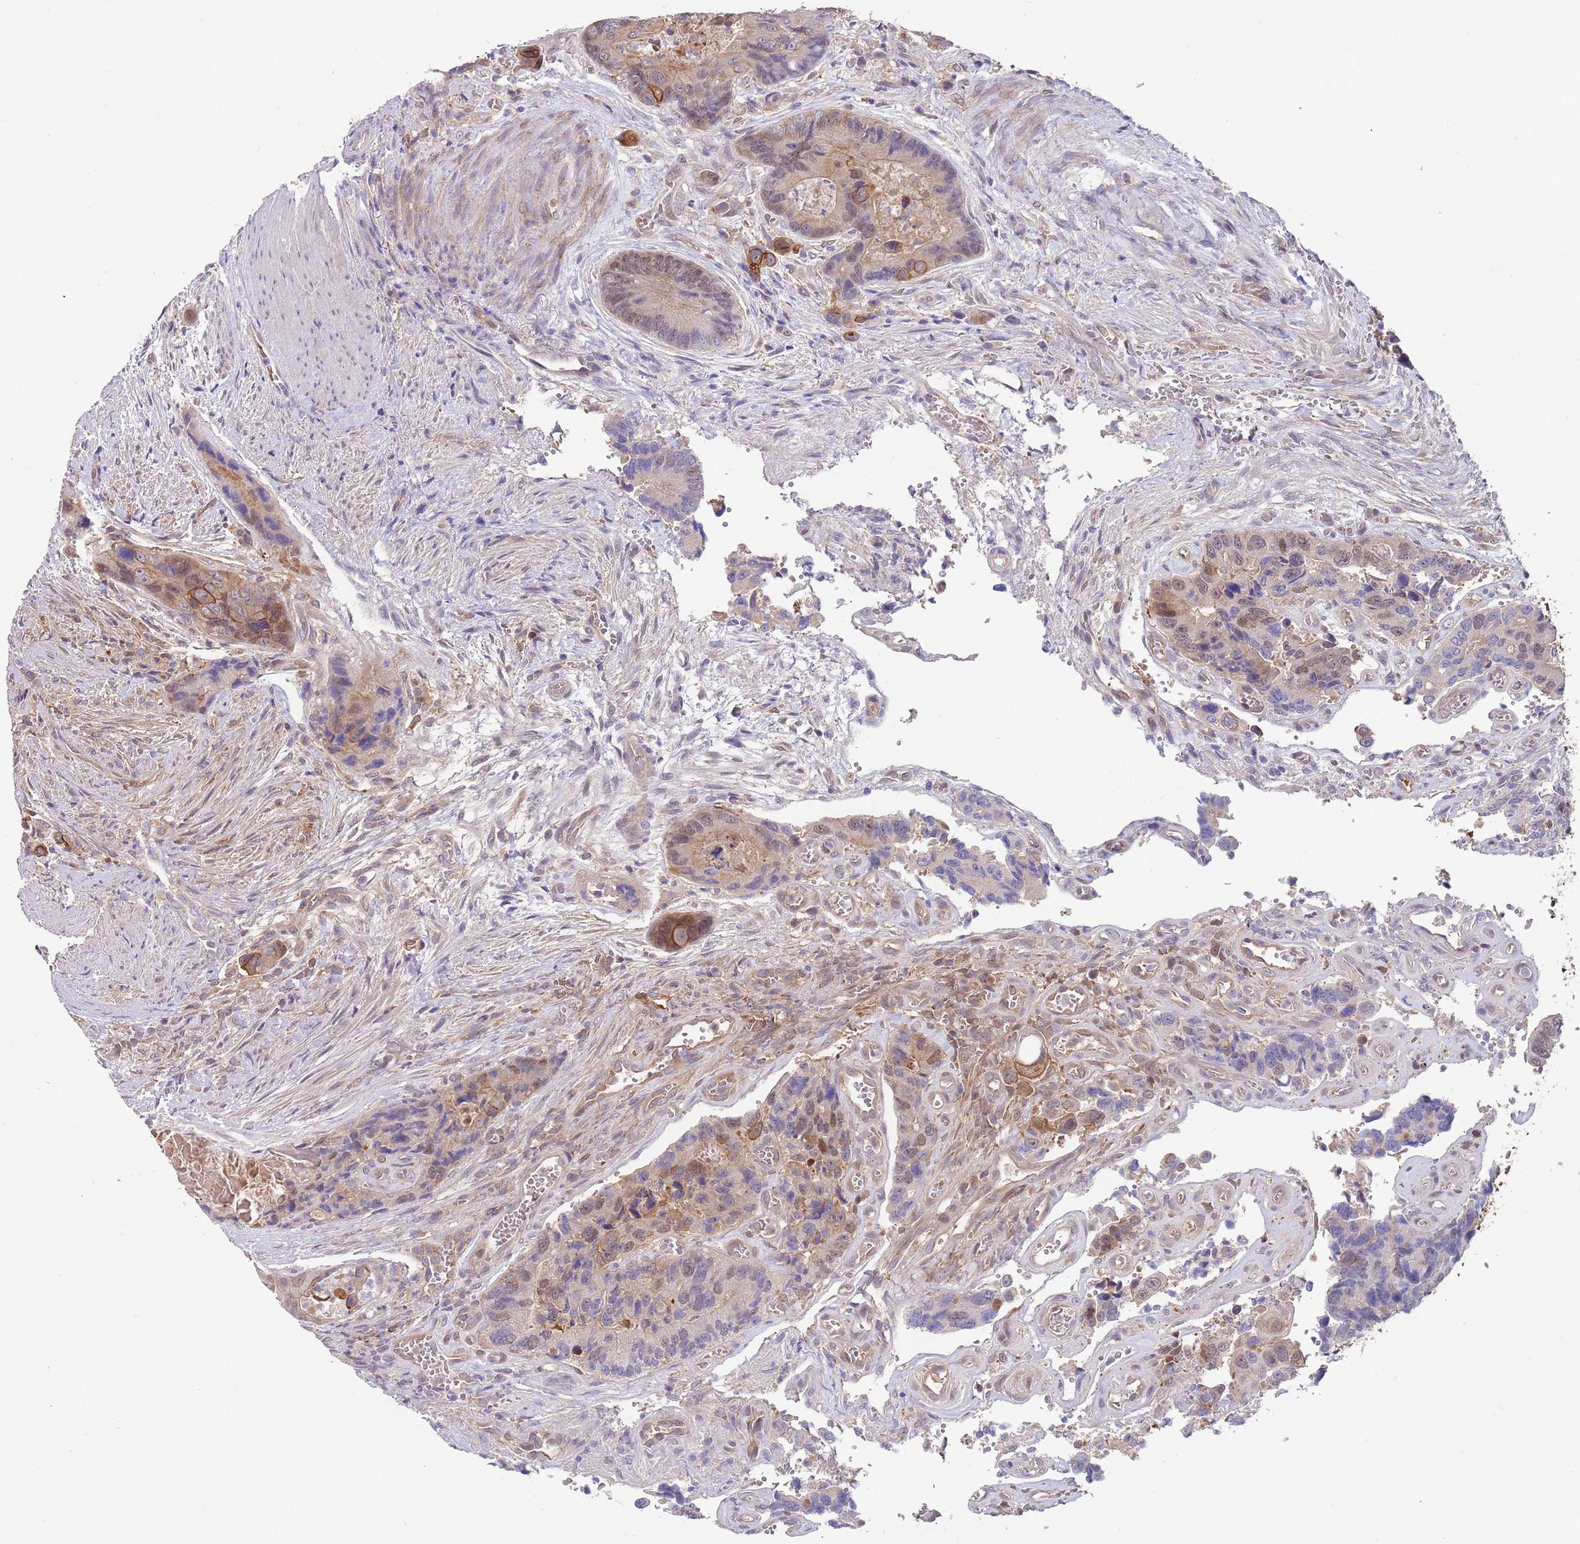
{"staining": {"intensity": "moderate", "quantity": "<25%", "location": "cytoplasmic/membranous"}, "tissue": "colorectal cancer", "cell_type": "Tumor cells", "image_type": "cancer", "snomed": [{"axis": "morphology", "description": "Adenocarcinoma, NOS"}, {"axis": "topography", "description": "Colon"}], "caption": "Approximately <25% of tumor cells in adenocarcinoma (colorectal) show moderate cytoplasmic/membranous protein staining as visualized by brown immunohistochemical staining.", "gene": "GSDMD", "patient": {"sex": "male", "age": 84}}